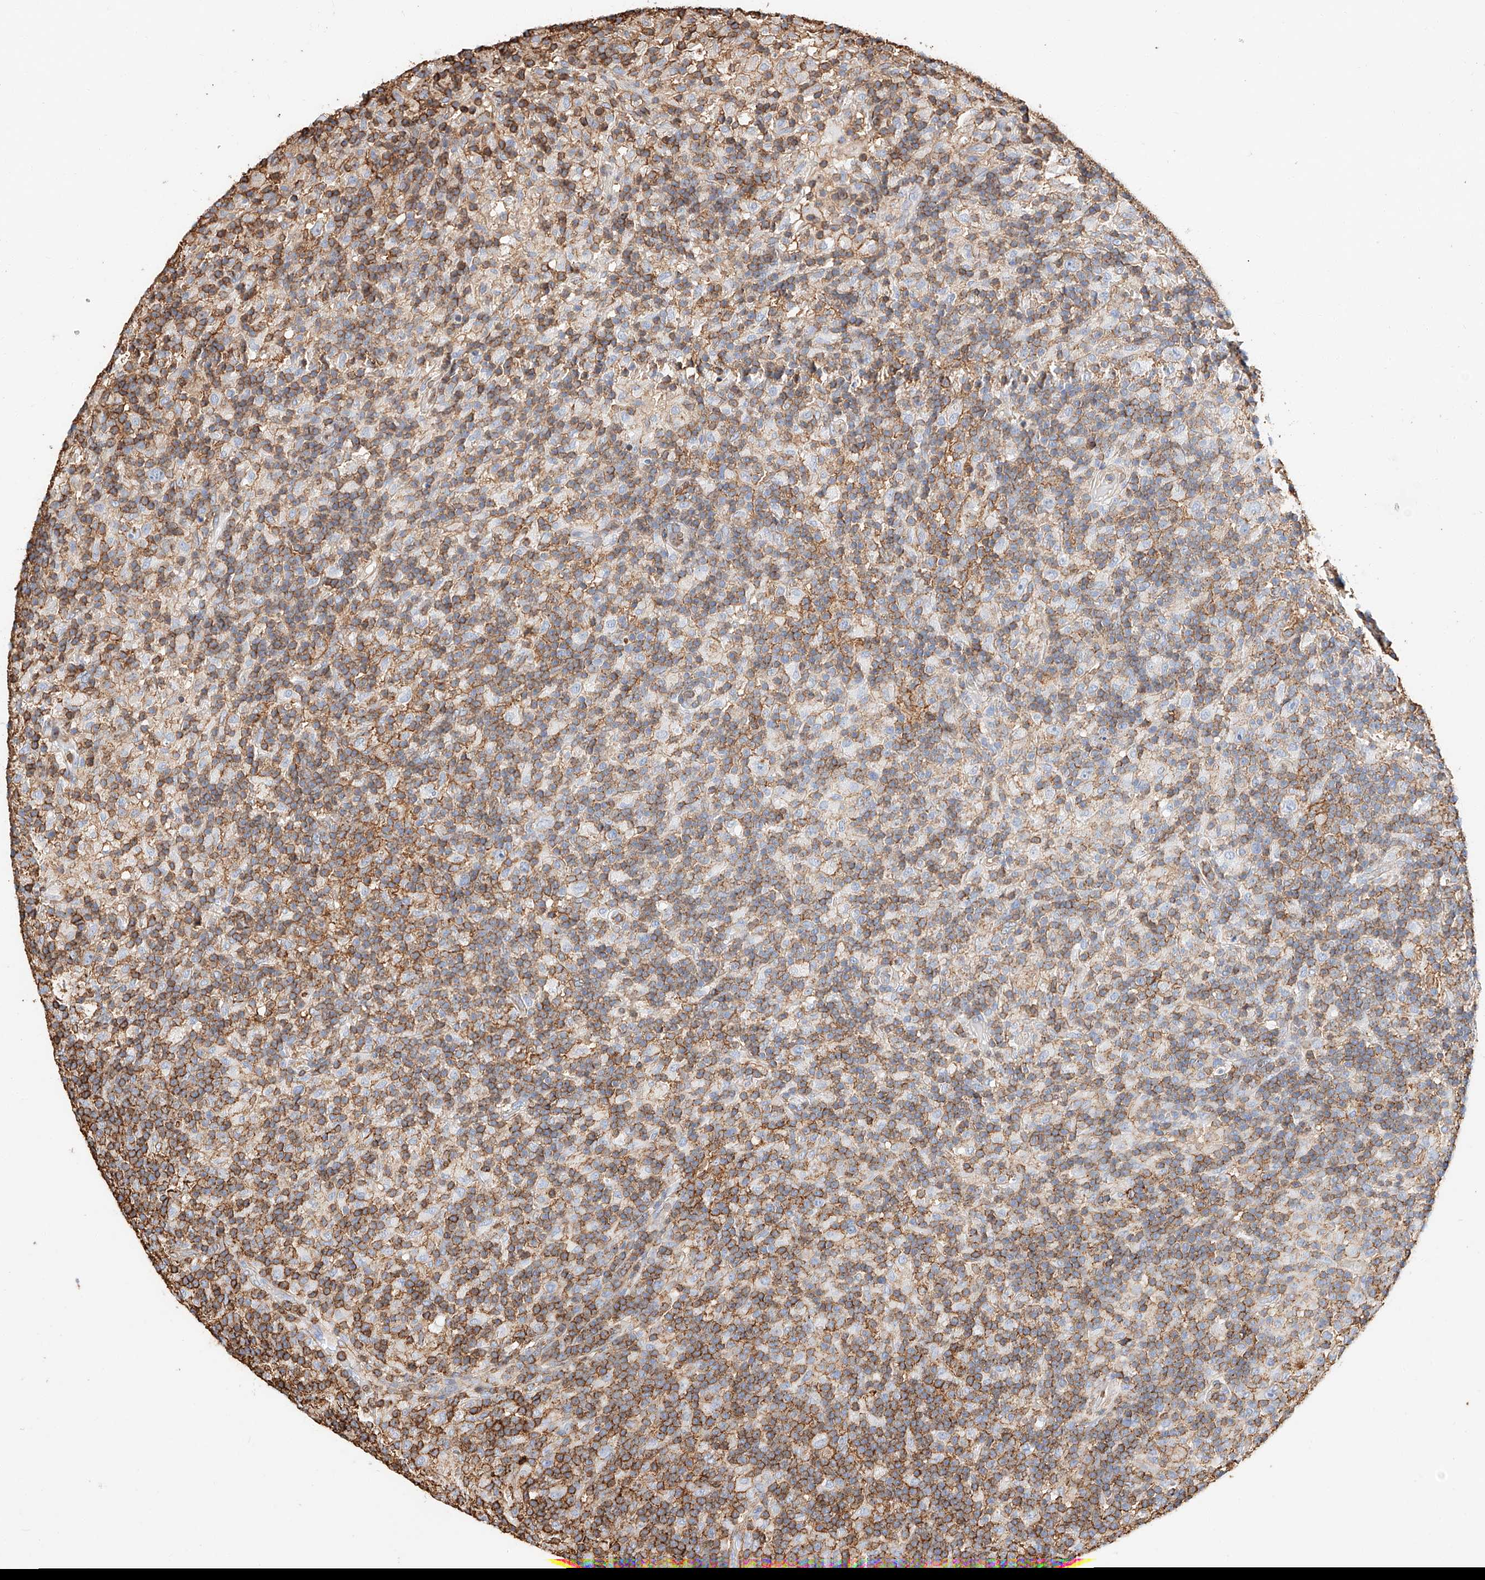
{"staining": {"intensity": "negative", "quantity": "none", "location": "none"}, "tissue": "lymphoma", "cell_type": "Tumor cells", "image_type": "cancer", "snomed": [{"axis": "morphology", "description": "Hodgkin's disease, NOS"}, {"axis": "topography", "description": "Lymph node"}], "caption": "Immunohistochemical staining of lymphoma shows no significant staining in tumor cells.", "gene": "WFS1", "patient": {"sex": "male", "age": 70}}